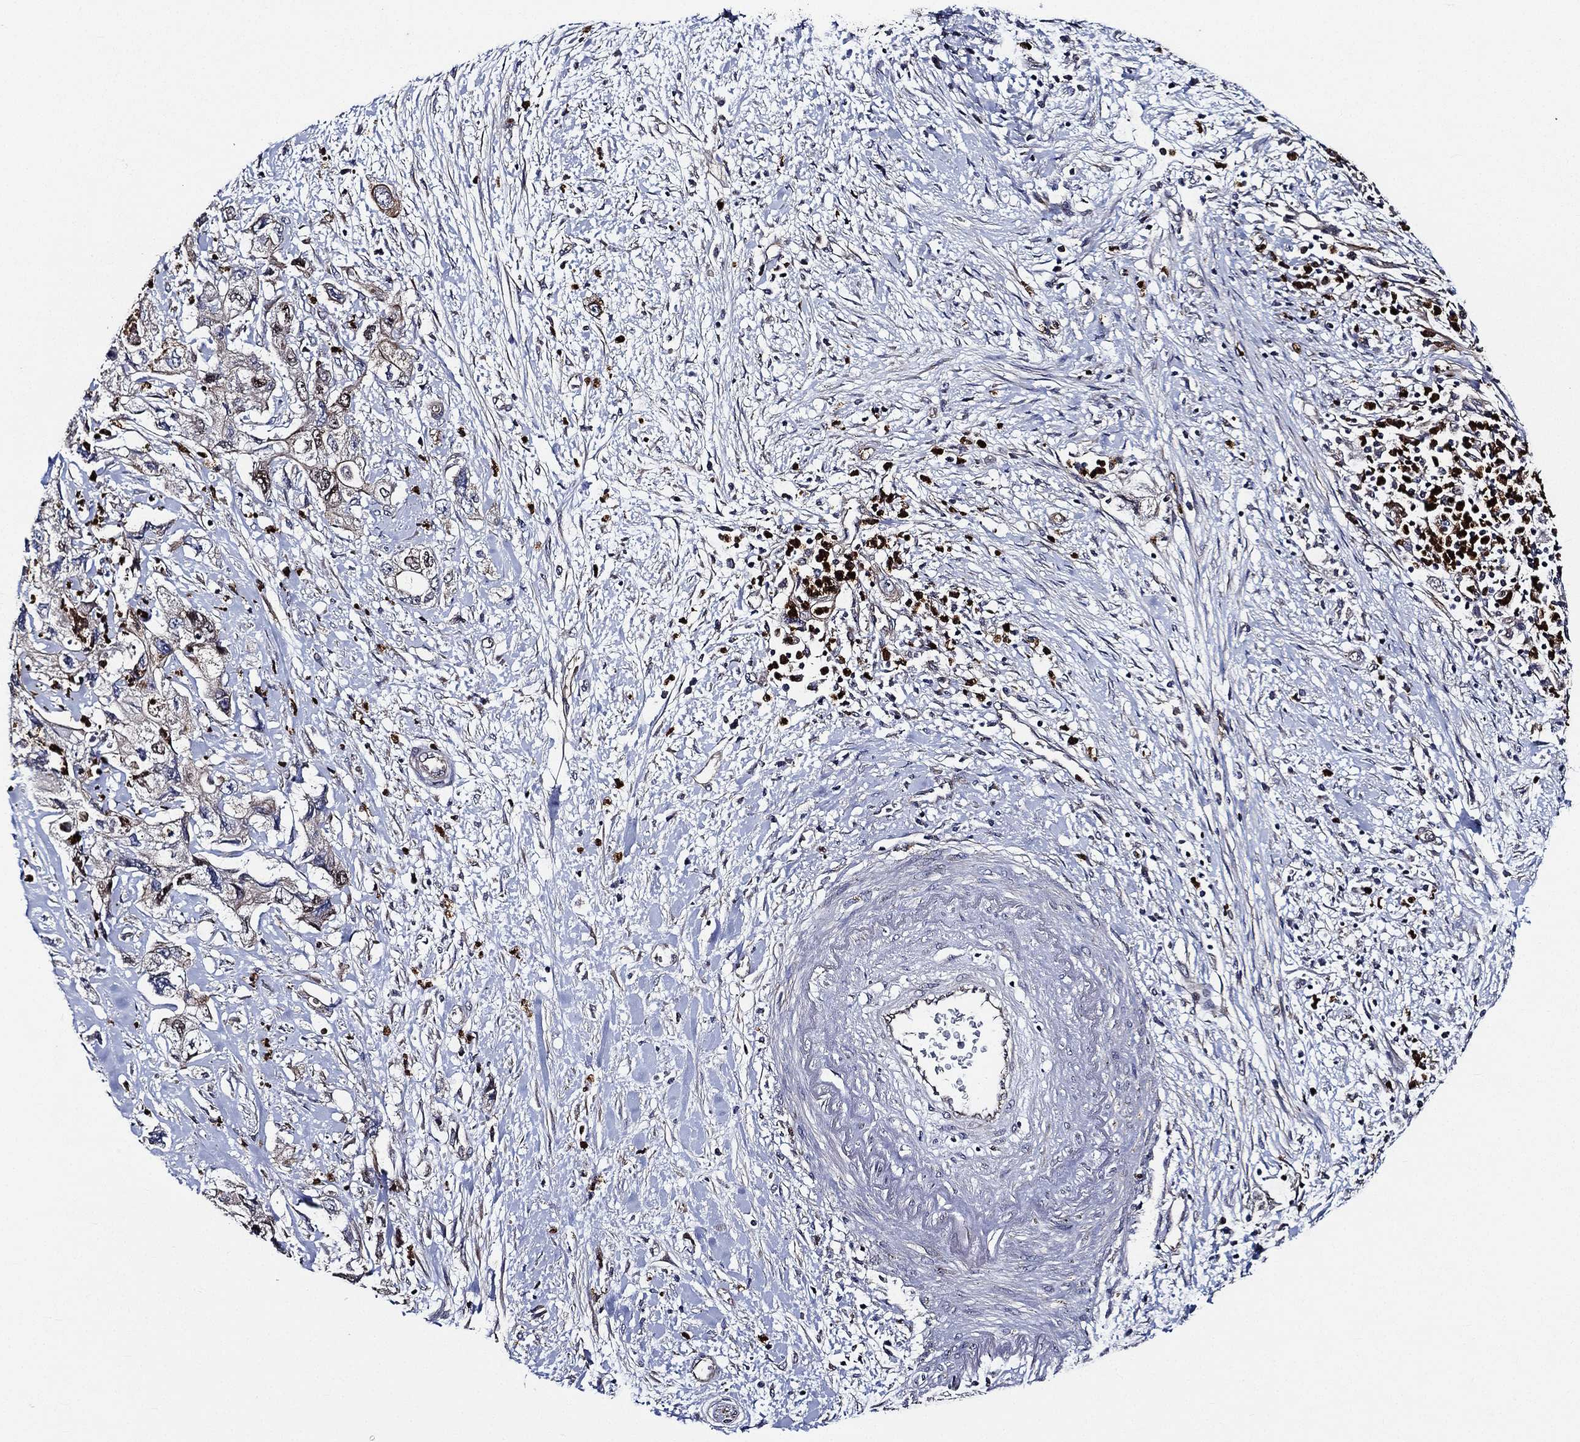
{"staining": {"intensity": "moderate", "quantity": "<25%", "location": "cytoplasmic/membranous"}, "tissue": "pancreatic cancer", "cell_type": "Tumor cells", "image_type": "cancer", "snomed": [{"axis": "morphology", "description": "Adenocarcinoma, NOS"}, {"axis": "topography", "description": "Pancreas"}], "caption": "Immunohistochemistry of adenocarcinoma (pancreatic) demonstrates low levels of moderate cytoplasmic/membranous staining in approximately <25% of tumor cells.", "gene": "KIF20B", "patient": {"sex": "female", "age": 73}}